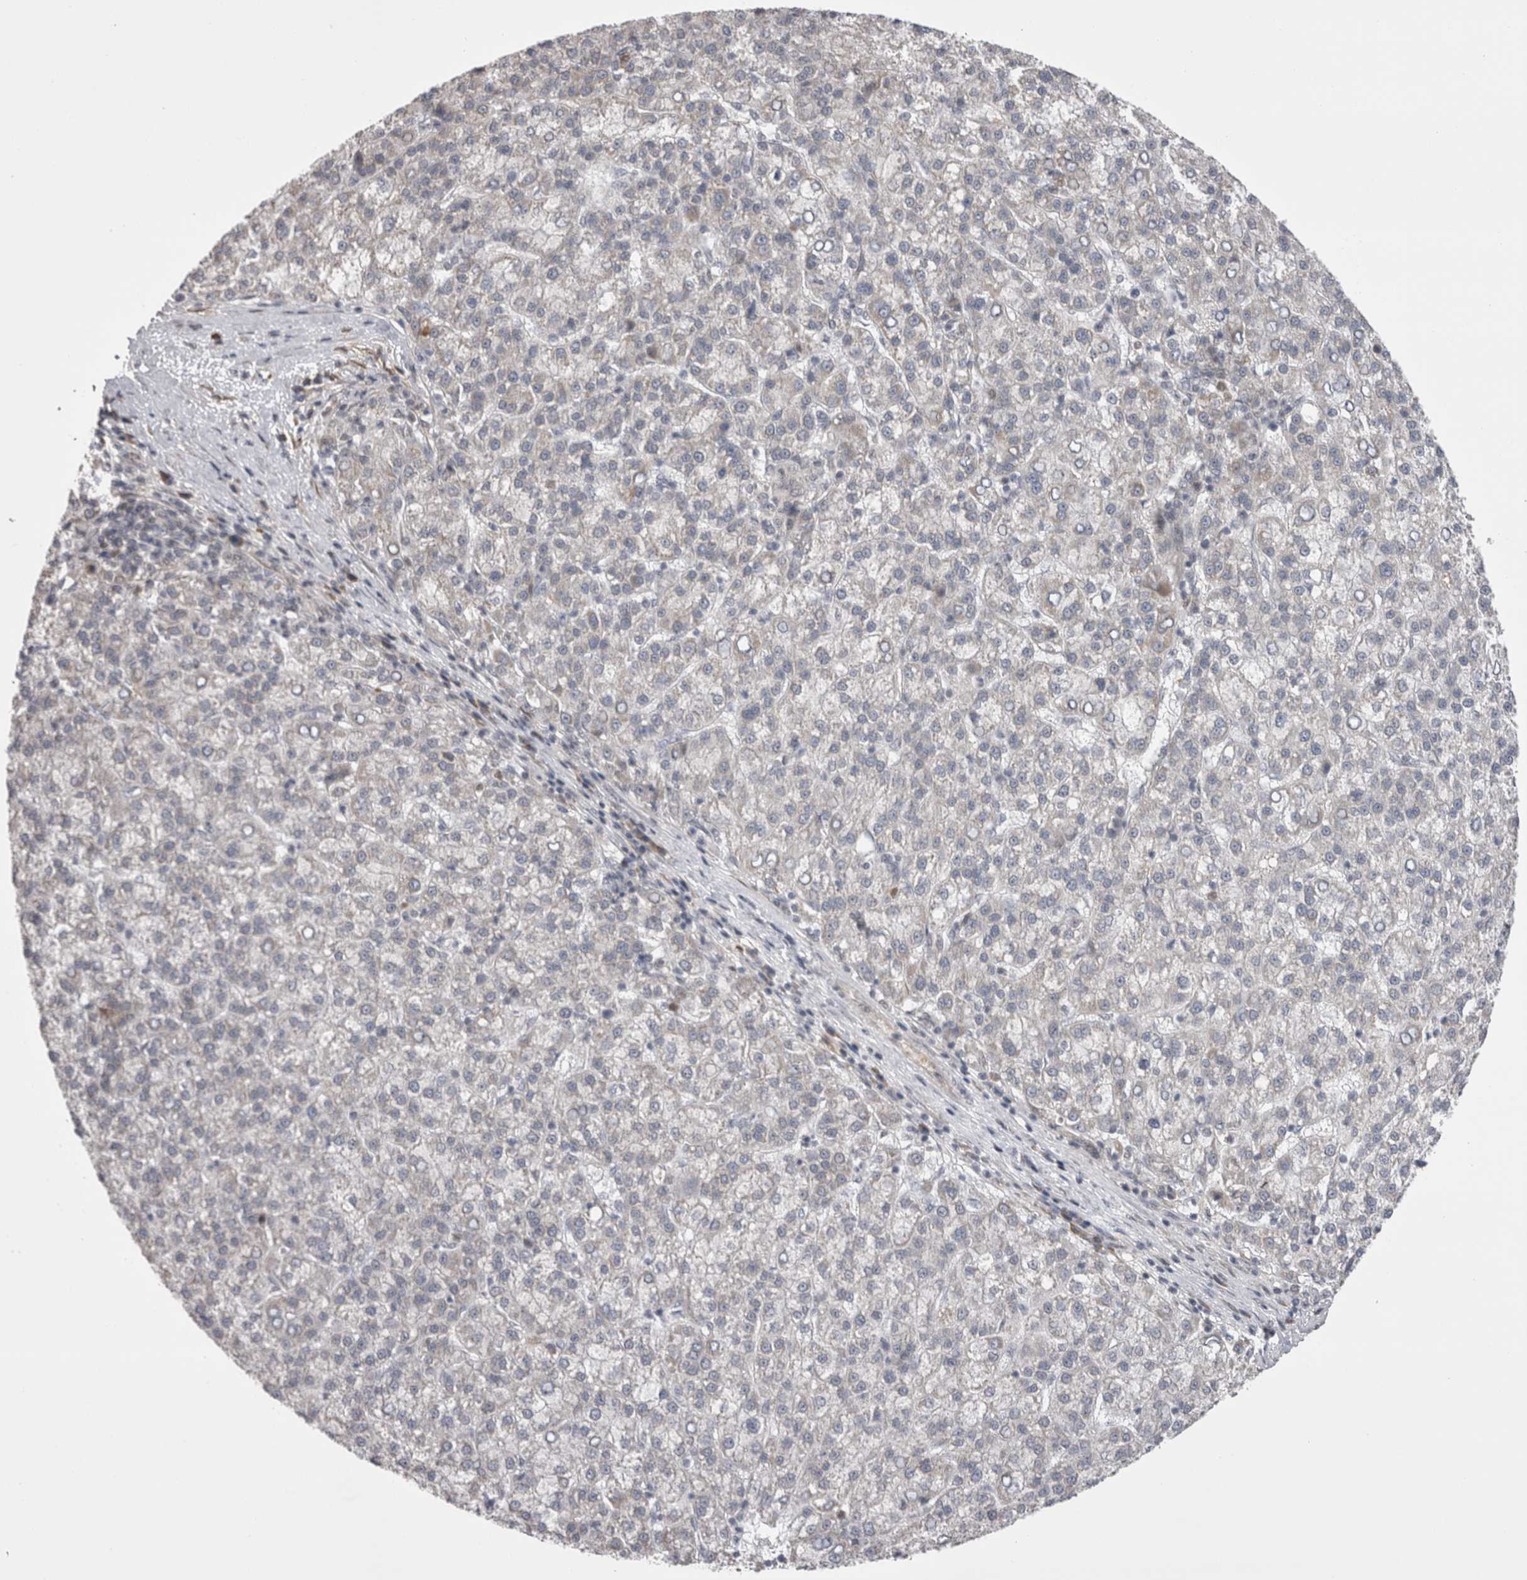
{"staining": {"intensity": "negative", "quantity": "none", "location": "none"}, "tissue": "liver cancer", "cell_type": "Tumor cells", "image_type": "cancer", "snomed": [{"axis": "morphology", "description": "Carcinoma, Hepatocellular, NOS"}, {"axis": "topography", "description": "Liver"}], "caption": "The photomicrograph displays no staining of tumor cells in liver cancer.", "gene": "CHIC2", "patient": {"sex": "female", "age": 58}}